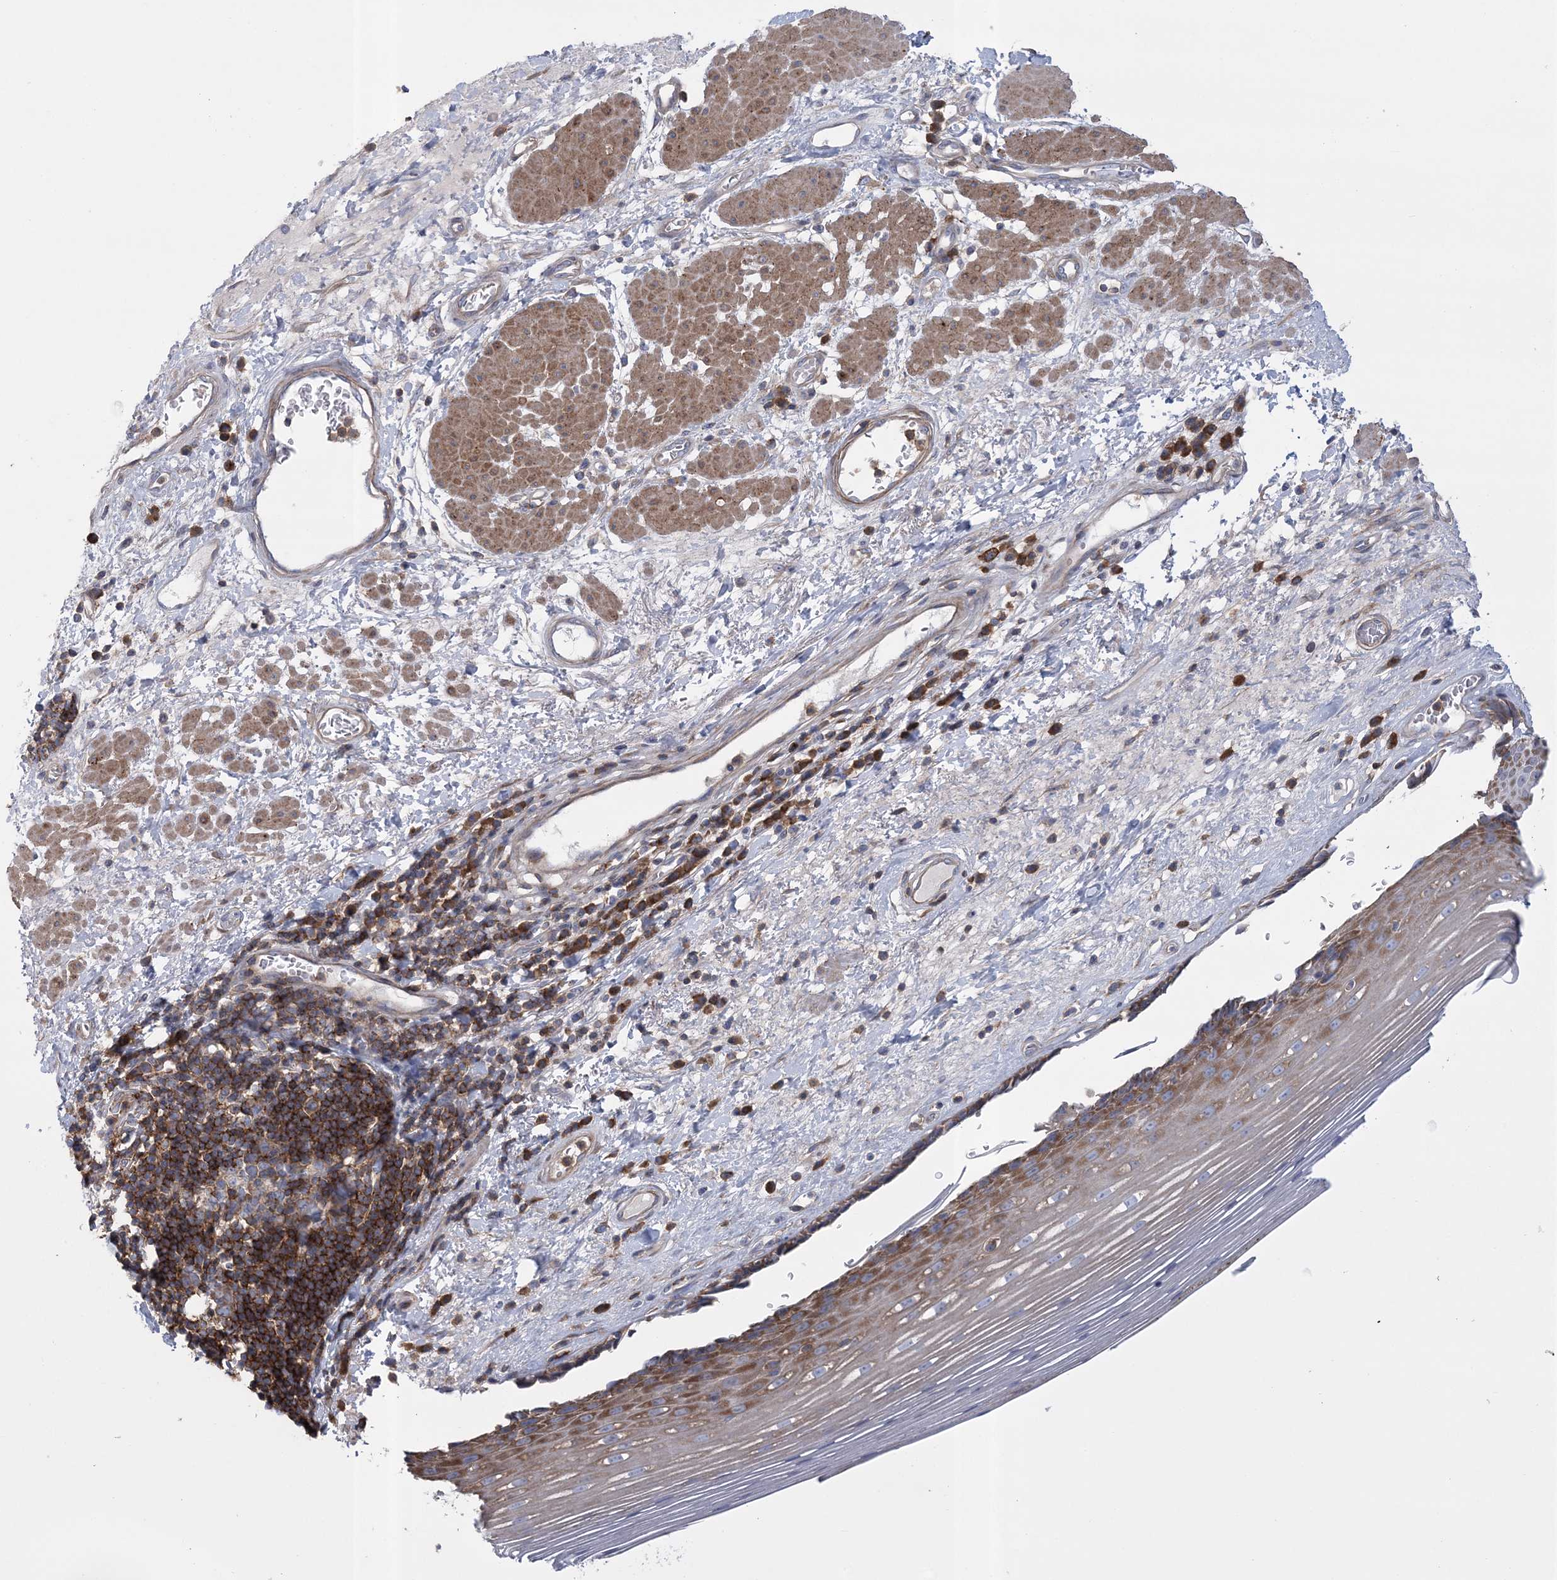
{"staining": {"intensity": "moderate", "quantity": "25%-75%", "location": "cytoplasmic/membranous"}, "tissue": "esophagus", "cell_type": "Squamous epithelial cells", "image_type": "normal", "snomed": [{"axis": "morphology", "description": "Normal tissue, NOS"}, {"axis": "topography", "description": "Esophagus"}], "caption": "Immunohistochemistry (IHC) (DAB (3,3'-diaminobenzidine)) staining of normal human esophagus demonstrates moderate cytoplasmic/membranous protein staining in about 25%-75% of squamous epithelial cells. The protein is stained brown, and the nuclei are stained in blue (DAB (3,3'-diaminobenzidine) IHC with brightfield microscopy, high magnification).", "gene": "ARSJ", "patient": {"sex": "male", "age": 62}}